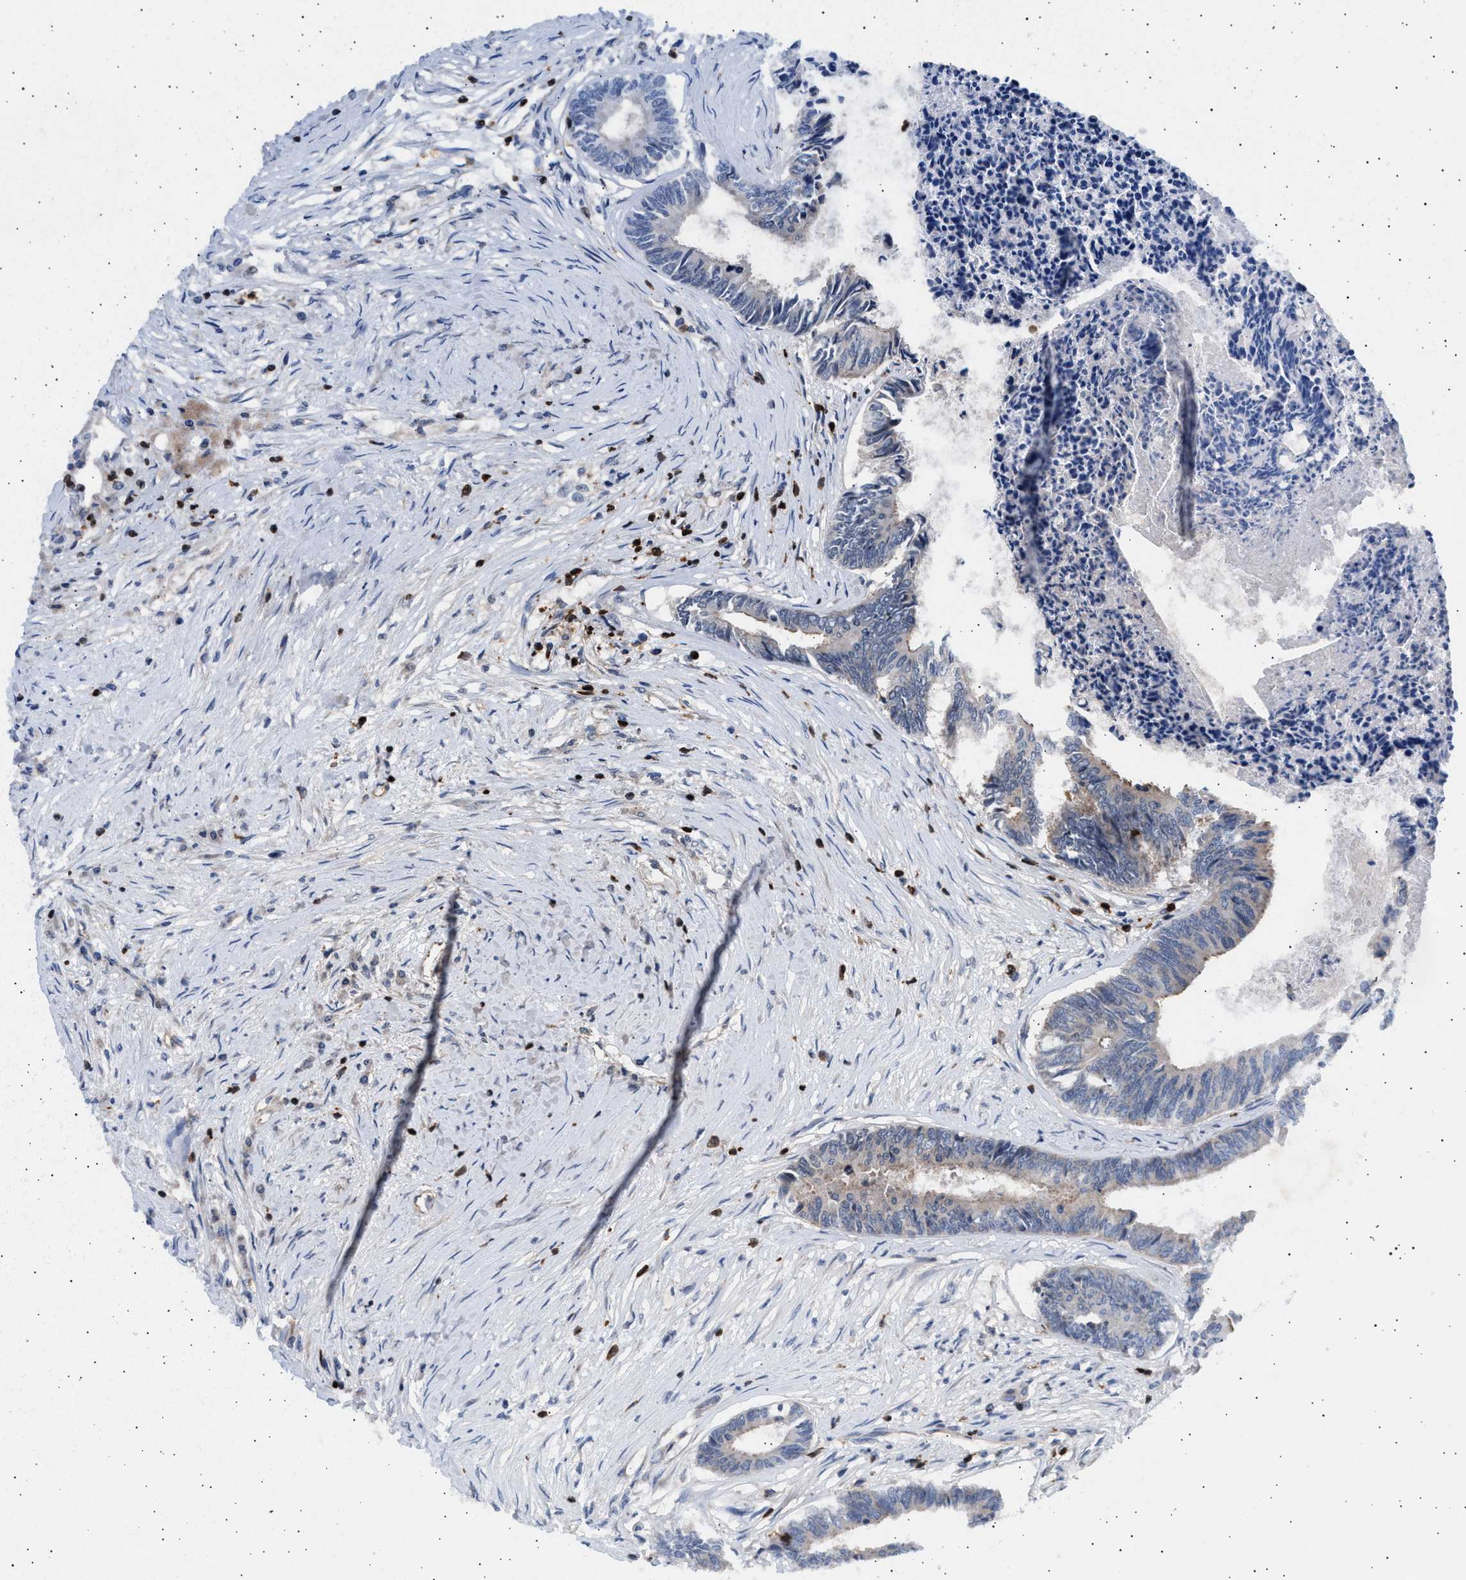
{"staining": {"intensity": "negative", "quantity": "none", "location": "none"}, "tissue": "colorectal cancer", "cell_type": "Tumor cells", "image_type": "cancer", "snomed": [{"axis": "morphology", "description": "Adenocarcinoma, NOS"}, {"axis": "topography", "description": "Rectum"}], "caption": "DAB (3,3'-diaminobenzidine) immunohistochemical staining of human colorectal adenocarcinoma exhibits no significant positivity in tumor cells.", "gene": "GRAP2", "patient": {"sex": "male", "age": 63}}